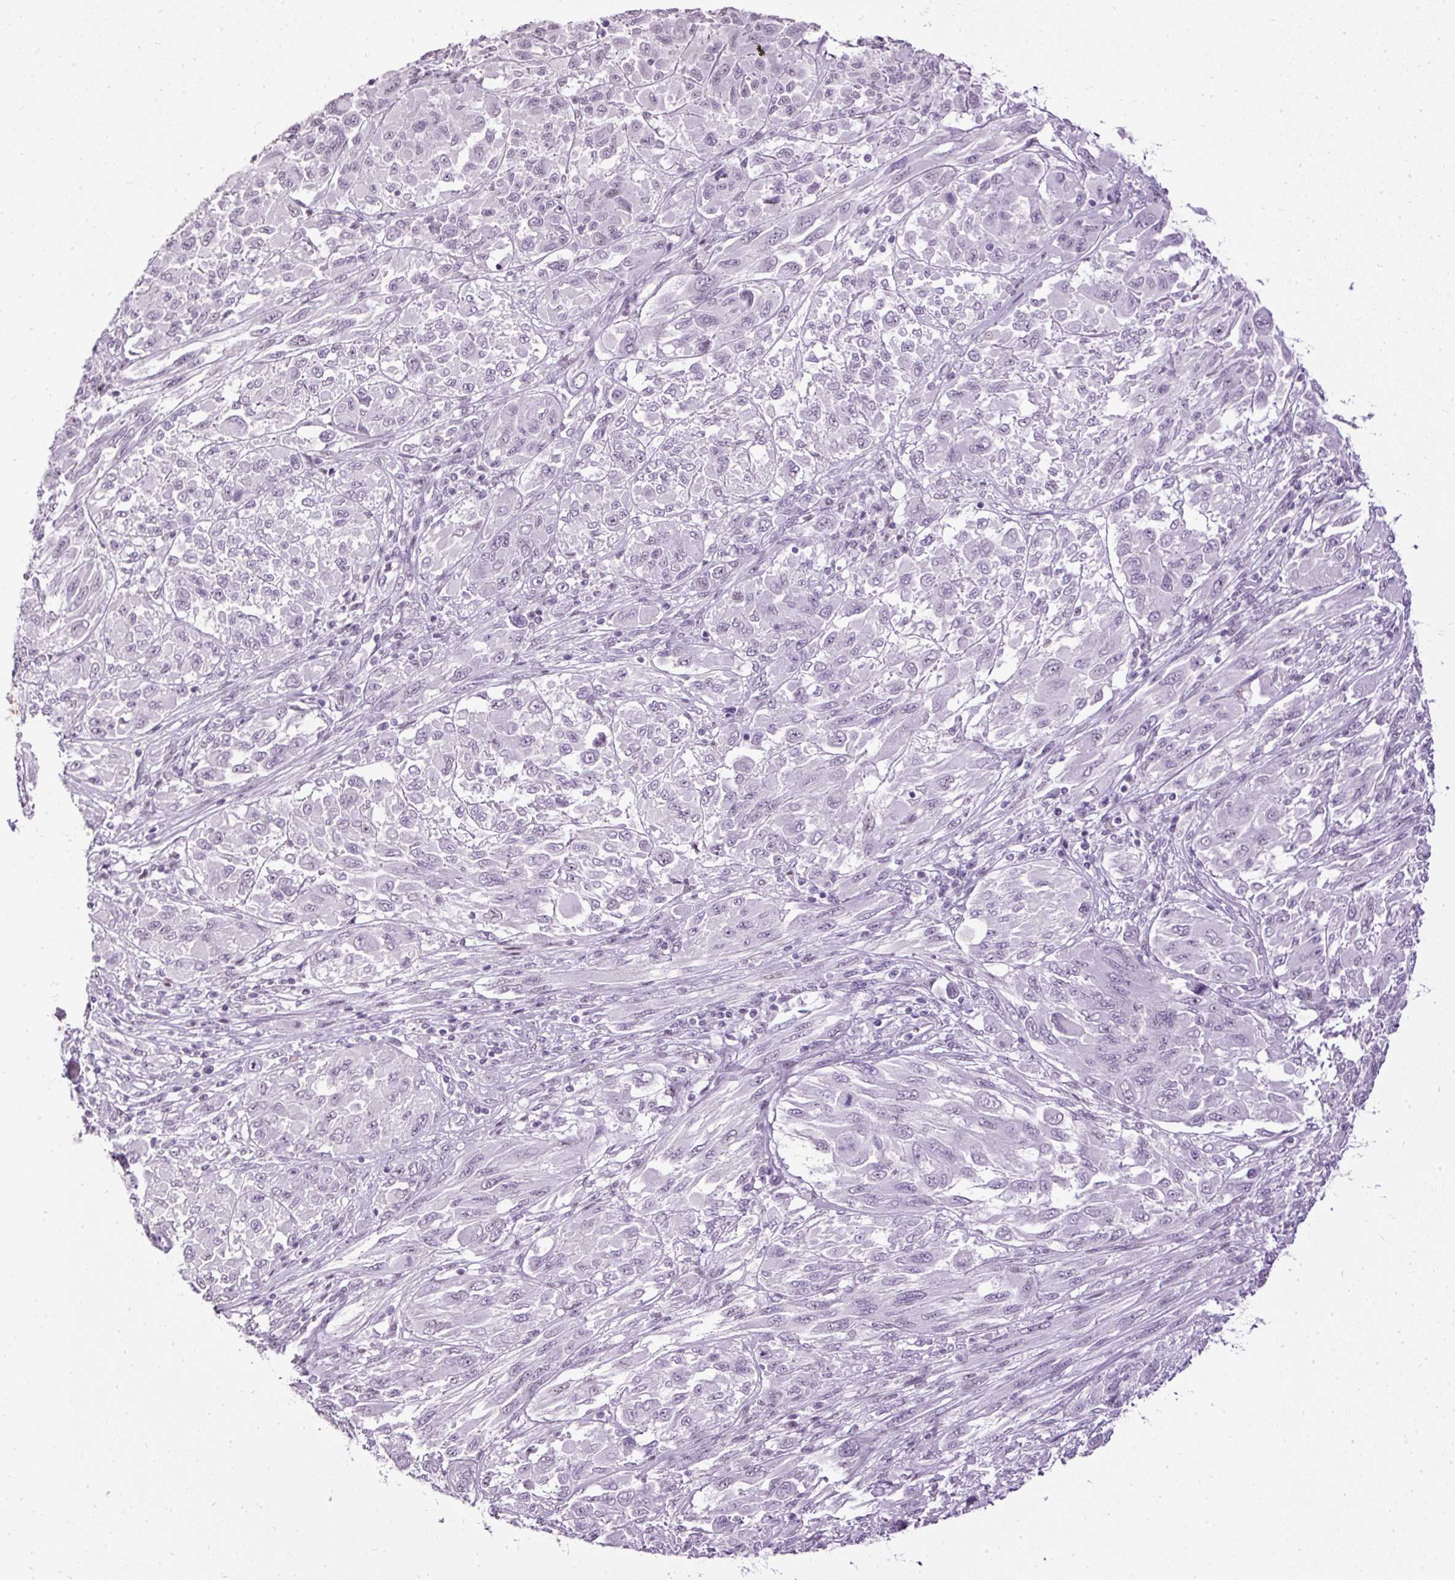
{"staining": {"intensity": "negative", "quantity": "none", "location": "none"}, "tissue": "melanoma", "cell_type": "Tumor cells", "image_type": "cancer", "snomed": [{"axis": "morphology", "description": "Malignant melanoma, NOS"}, {"axis": "topography", "description": "Skin"}], "caption": "High magnification brightfield microscopy of malignant melanoma stained with DAB (brown) and counterstained with hematoxylin (blue): tumor cells show no significant expression.", "gene": "PDE6B", "patient": {"sex": "female", "age": 91}}